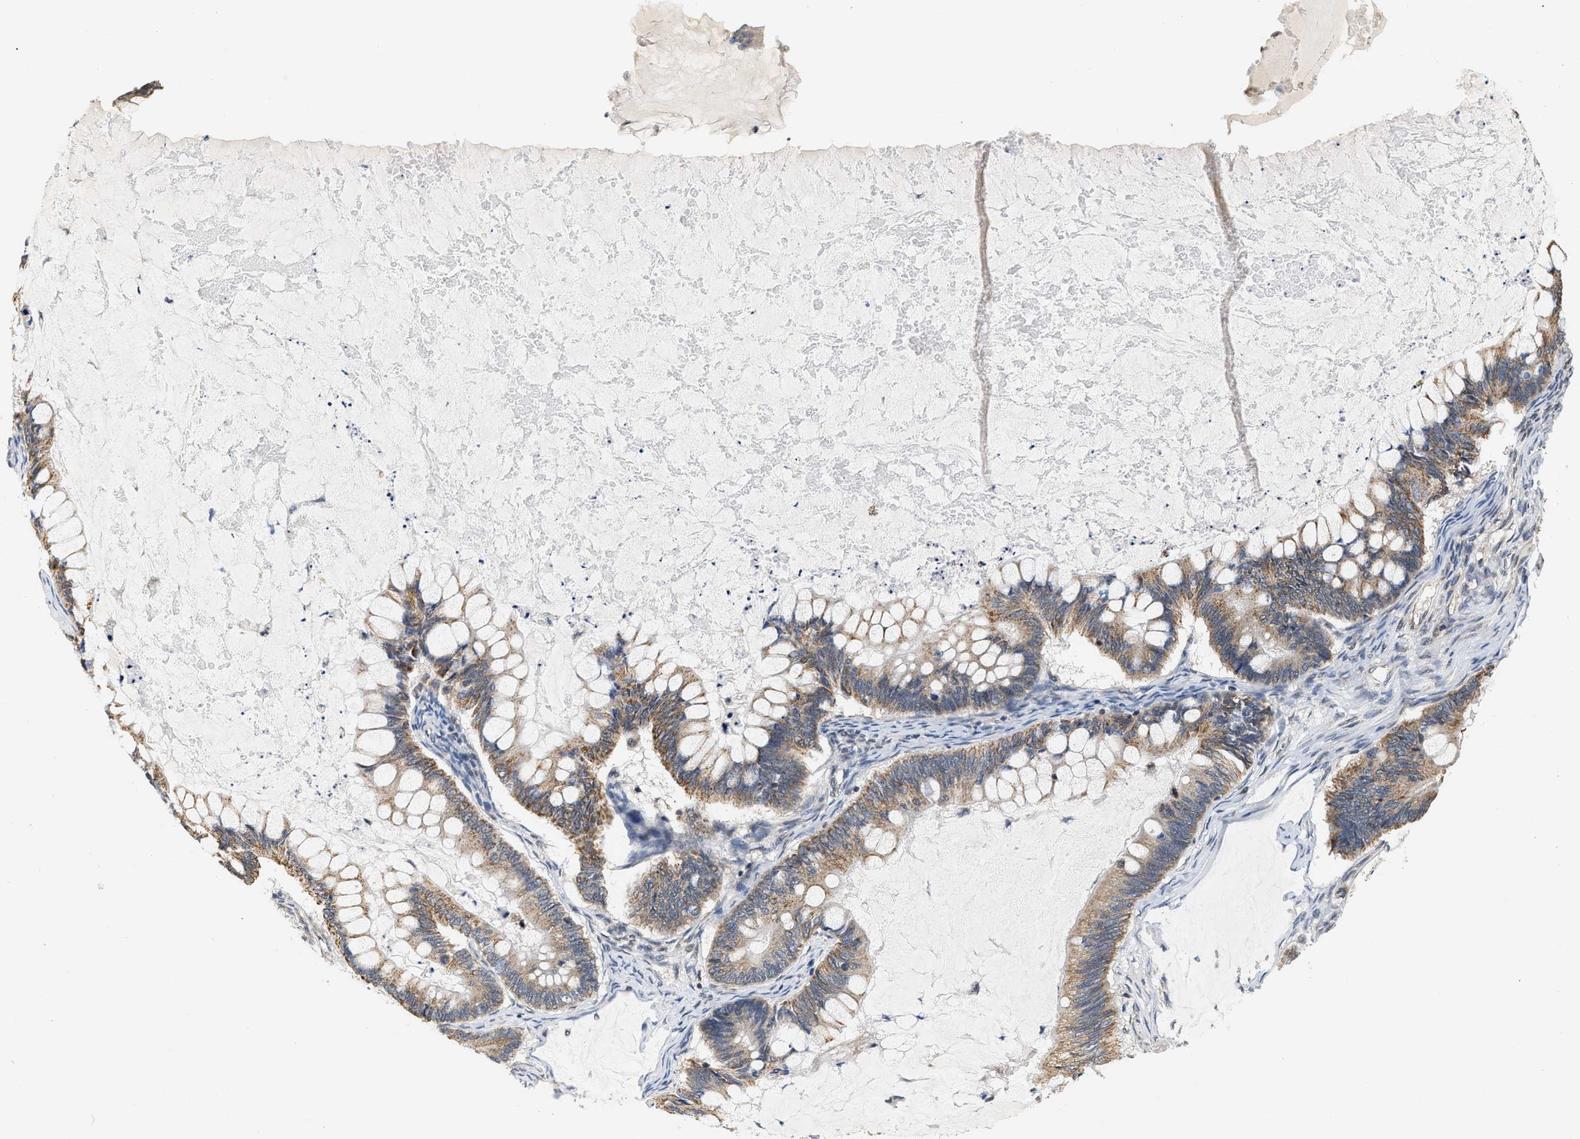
{"staining": {"intensity": "moderate", "quantity": ">75%", "location": "cytoplasmic/membranous"}, "tissue": "ovarian cancer", "cell_type": "Tumor cells", "image_type": "cancer", "snomed": [{"axis": "morphology", "description": "Cystadenocarcinoma, mucinous, NOS"}, {"axis": "topography", "description": "Ovary"}], "caption": "Moderate cytoplasmic/membranous expression for a protein is present in about >75% of tumor cells of ovarian cancer (mucinous cystadenocarcinoma) using immunohistochemistry.", "gene": "GIGYF1", "patient": {"sex": "female", "age": 61}}